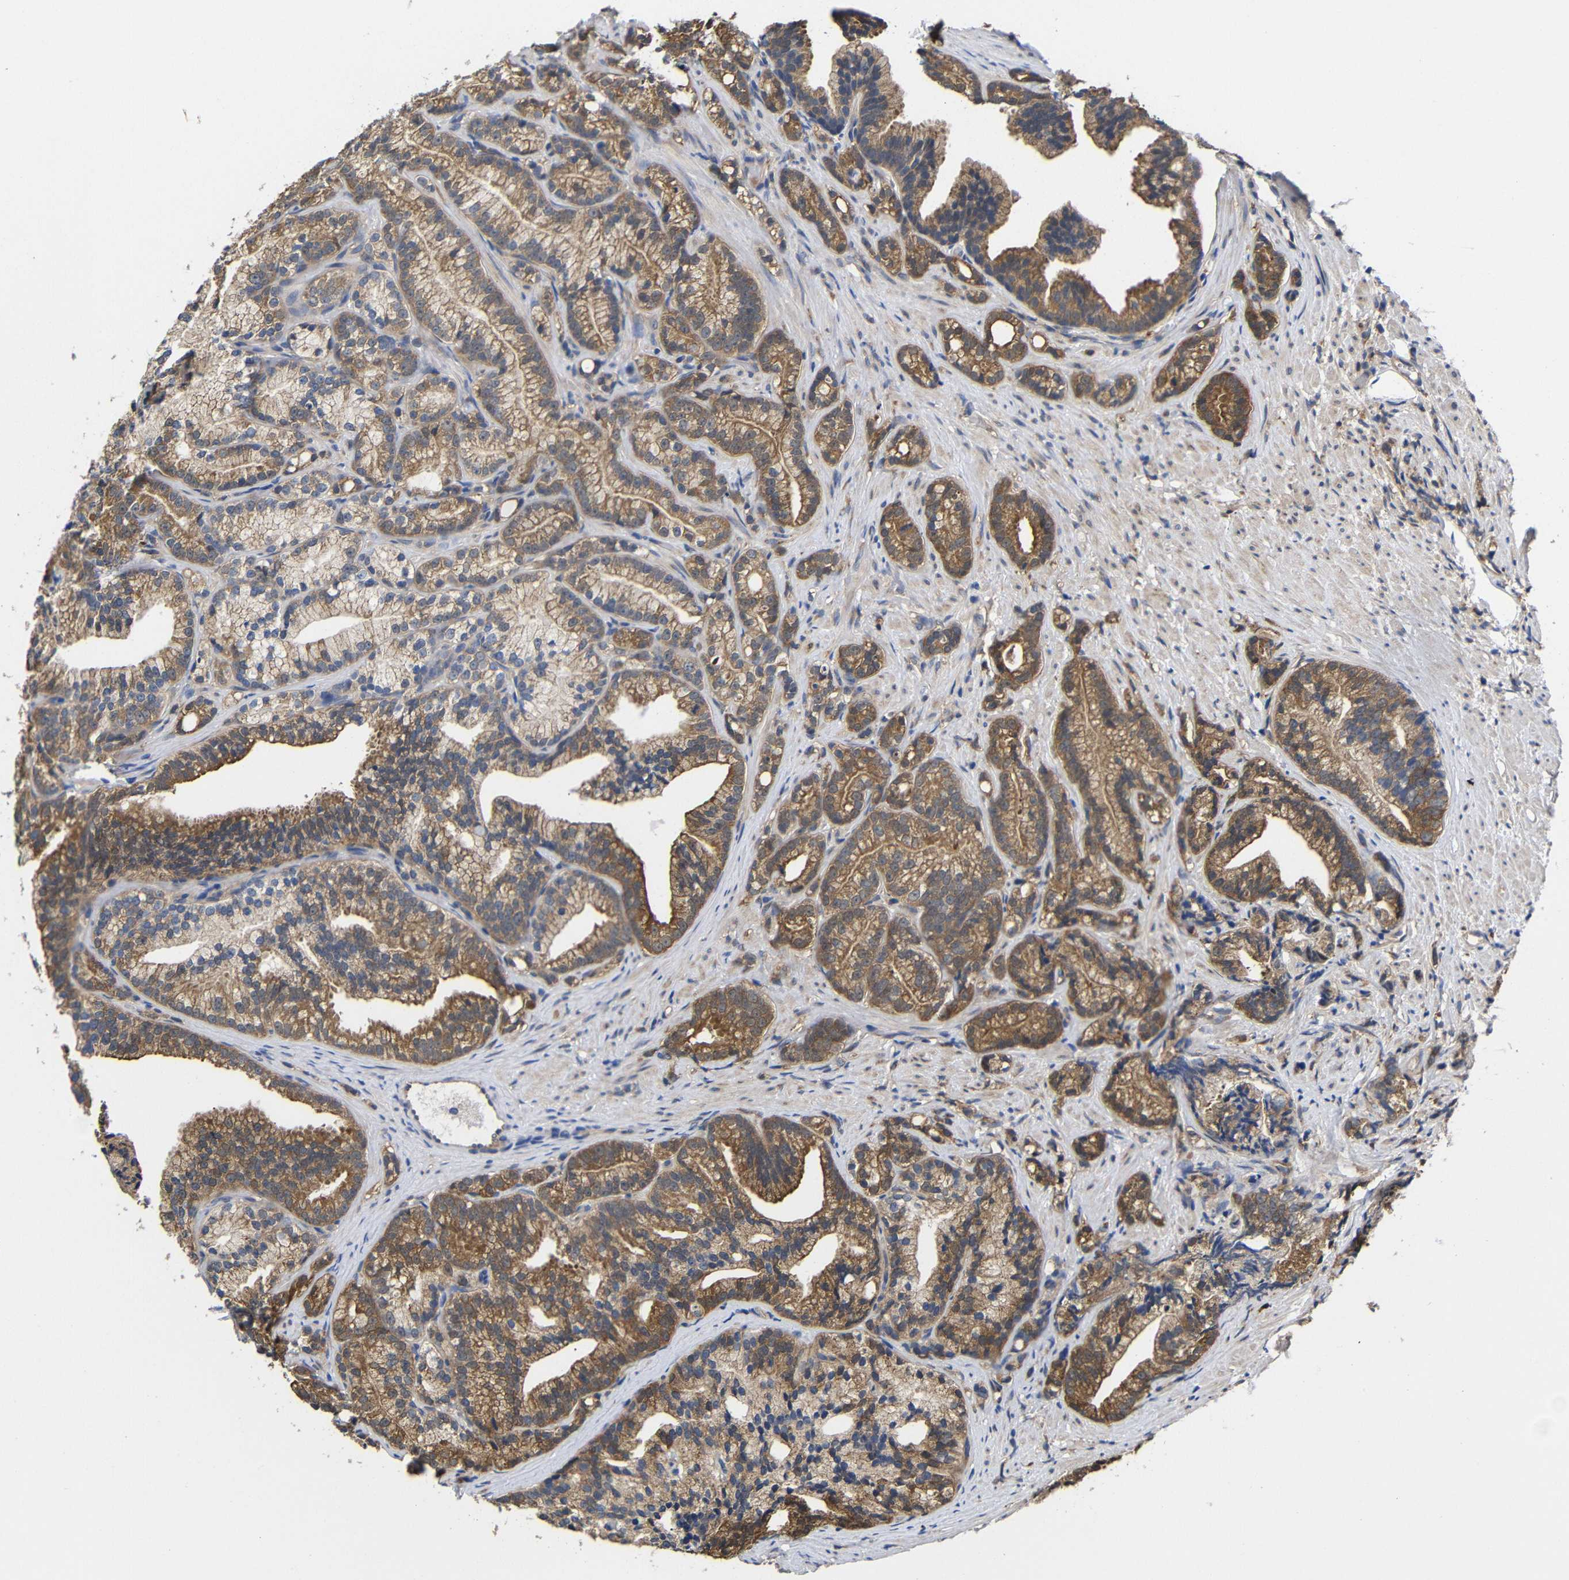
{"staining": {"intensity": "moderate", "quantity": ">75%", "location": "cytoplasmic/membranous"}, "tissue": "prostate cancer", "cell_type": "Tumor cells", "image_type": "cancer", "snomed": [{"axis": "morphology", "description": "Adenocarcinoma, Low grade"}, {"axis": "topography", "description": "Prostate"}], "caption": "Immunohistochemistry of prostate cancer displays medium levels of moderate cytoplasmic/membranous positivity in about >75% of tumor cells.", "gene": "LRRCC1", "patient": {"sex": "male", "age": 89}}